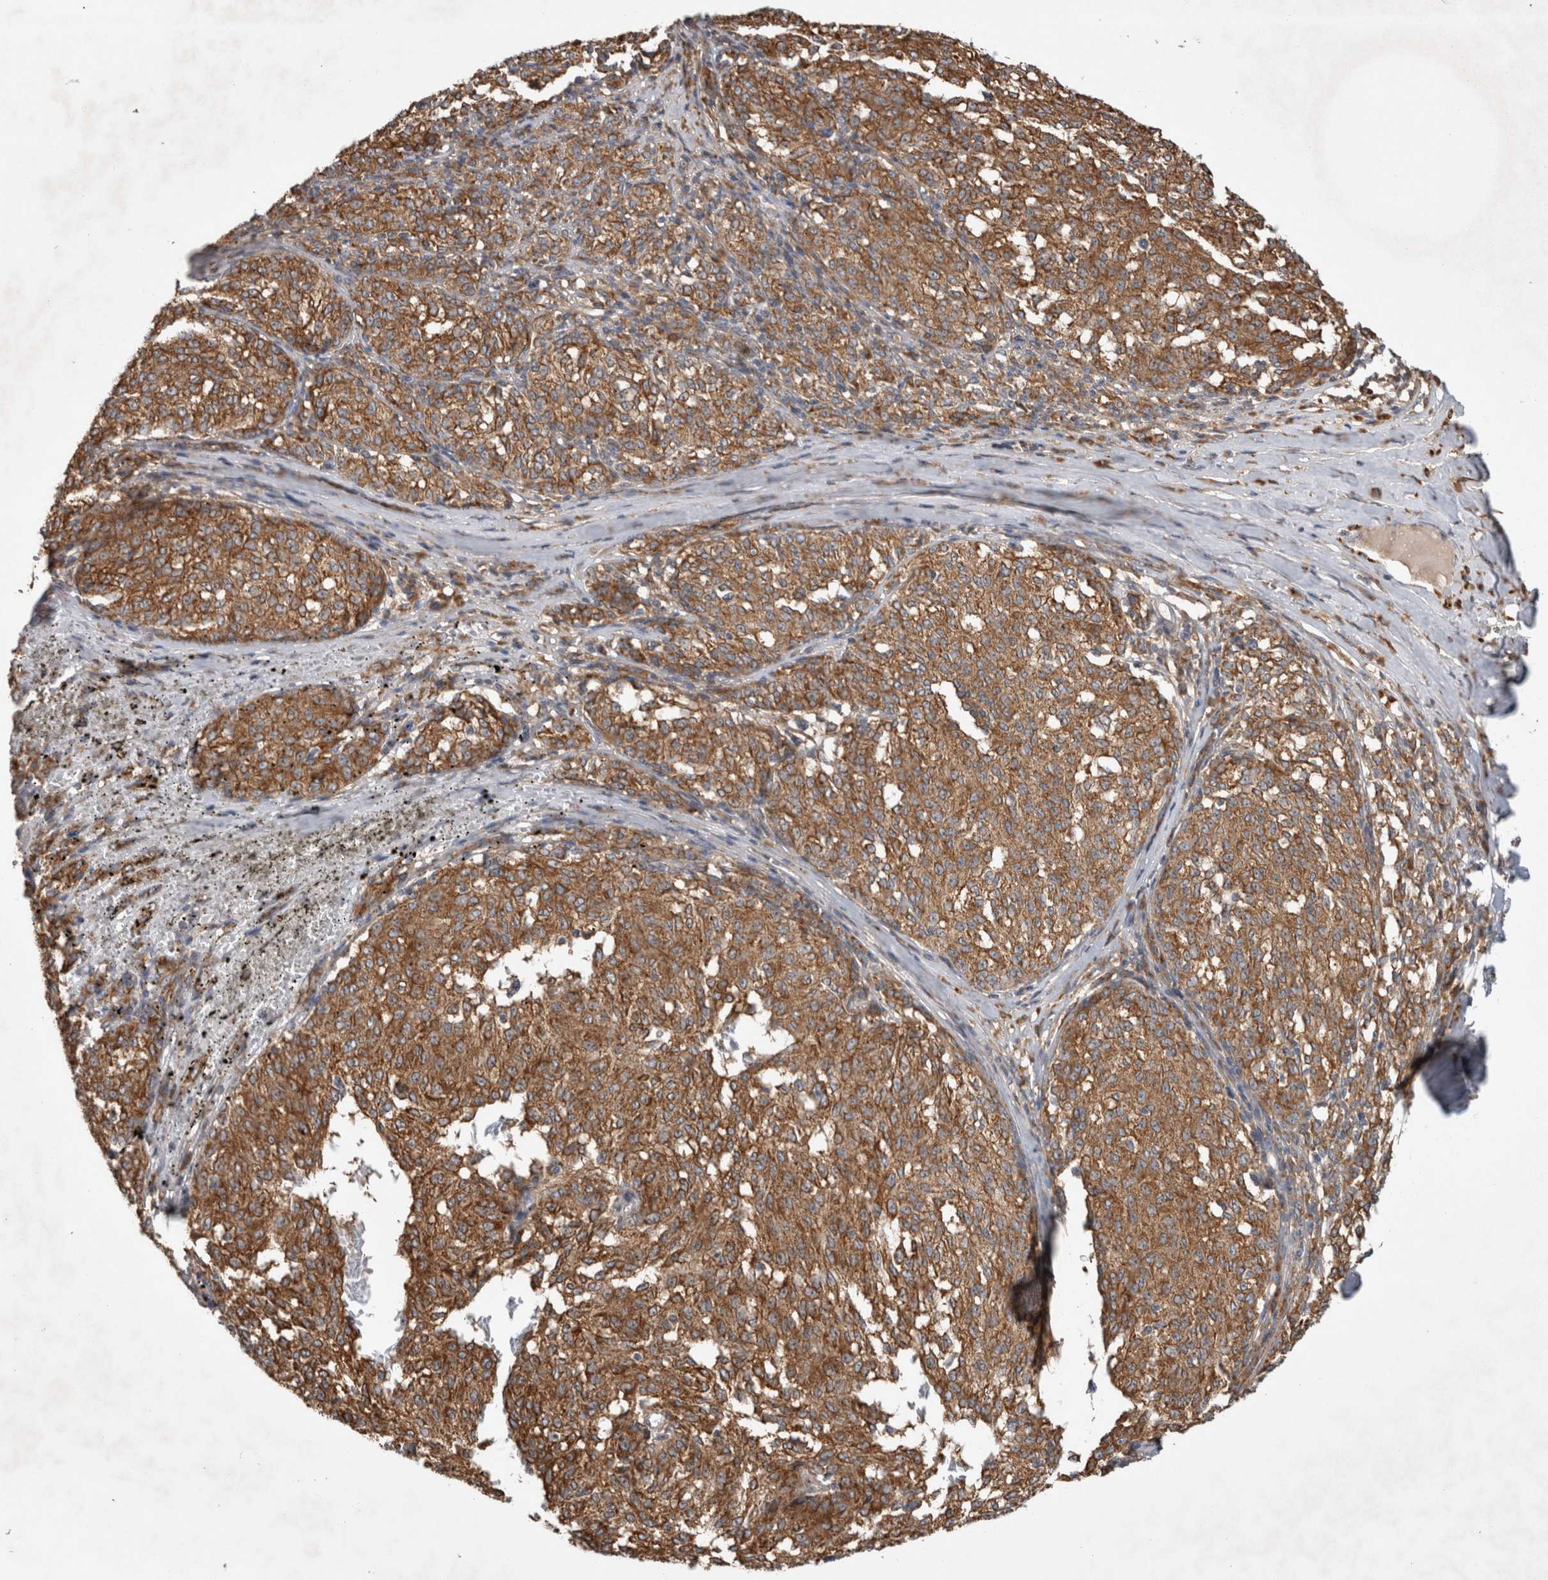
{"staining": {"intensity": "moderate", "quantity": ">75%", "location": "cytoplasmic/membranous"}, "tissue": "melanoma", "cell_type": "Tumor cells", "image_type": "cancer", "snomed": [{"axis": "morphology", "description": "Malignant melanoma, NOS"}, {"axis": "topography", "description": "Skin"}], "caption": "An IHC photomicrograph of neoplastic tissue is shown. Protein staining in brown shows moderate cytoplasmic/membranous positivity in malignant melanoma within tumor cells. Nuclei are stained in blue.", "gene": "ADGRL3", "patient": {"sex": "female", "age": 72}}